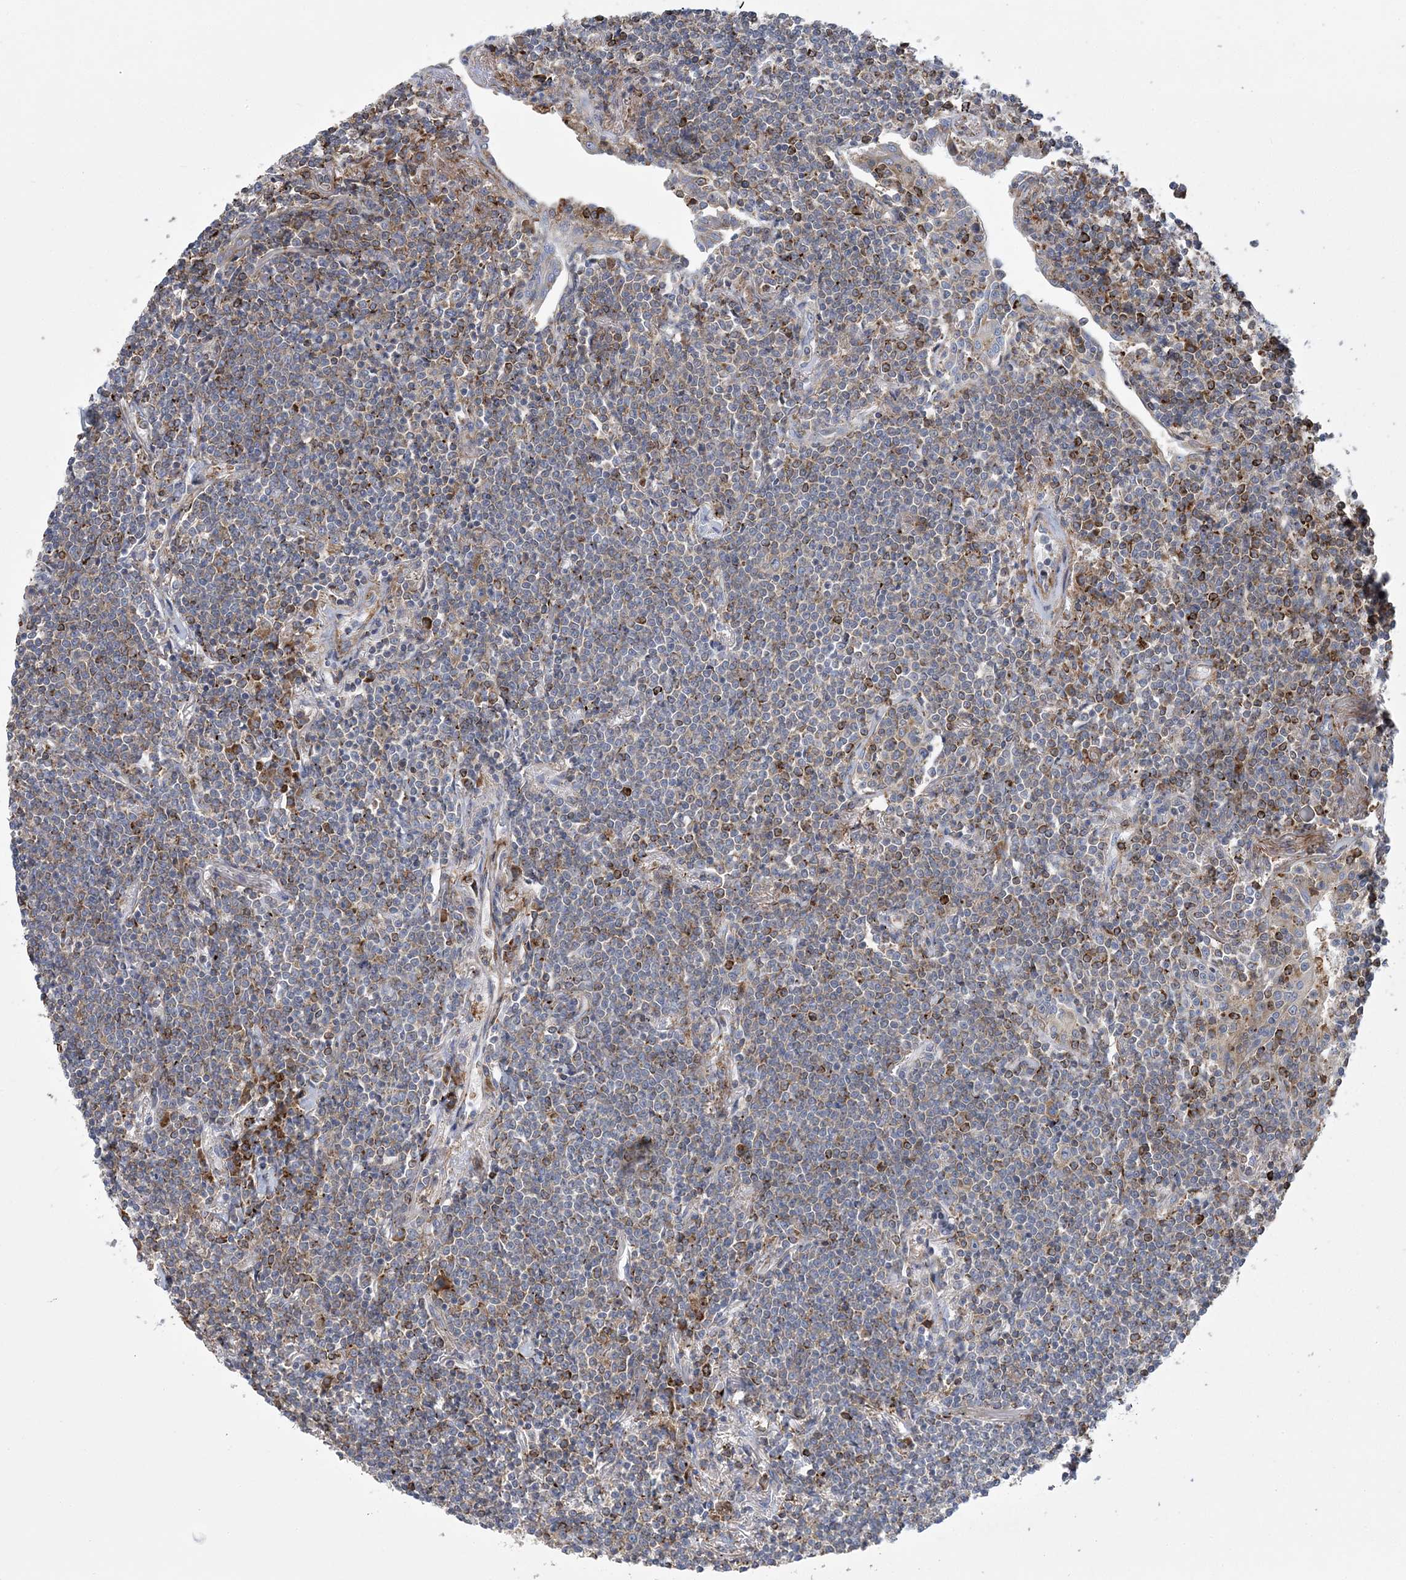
{"staining": {"intensity": "weak", "quantity": ">75%", "location": "cytoplasmic/membranous"}, "tissue": "lymphoma", "cell_type": "Tumor cells", "image_type": "cancer", "snomed": [{"axis": "morphology", "description": "Malignant lymphoma, non-Hodgkin's type, Low grade"}, {"axis": "topography", "description": "Lung"}], "caption": "Protein expression analysis of human malignant lymphoma, non-Hodgkin's type (low-grade) reveals weak cytoplasmic/membranous expression in about >75% of tumor cells. Nuclei are stained in blue.", "gene": "ARSJ", "patient": {"sex": "female", "age": 71}}